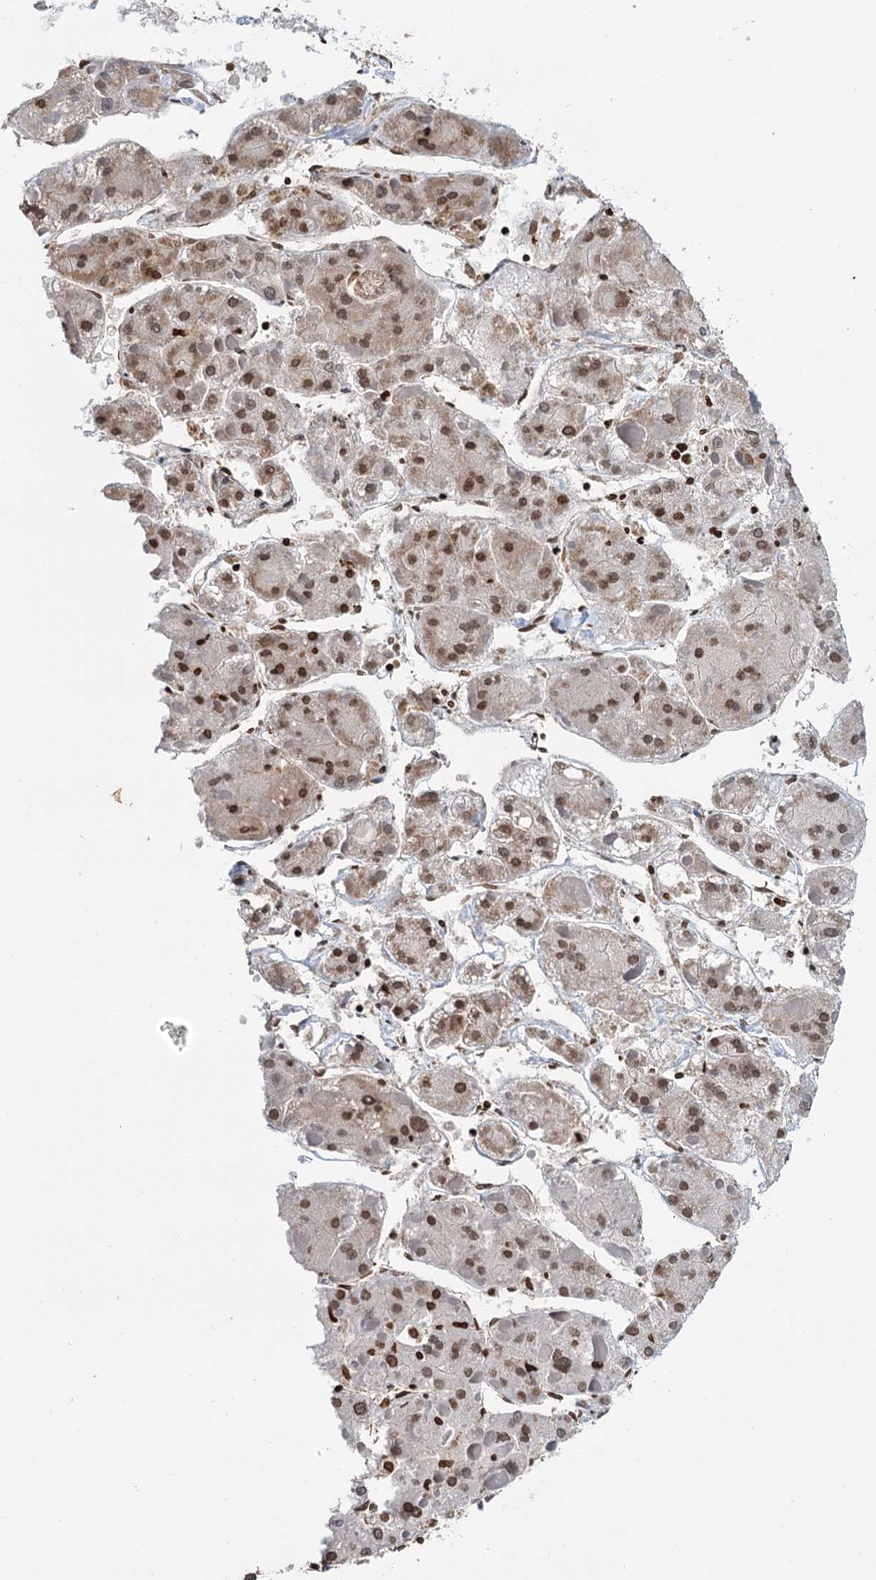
{"staining": {"intensity": "moderate", "quantity": ">75%", "location": "nuclear"}, "tissue": "liver cancer", "cell_type": "Tumor cells", "image_type": "cancer", "snomed": [{"axis": "morphology", "description": "Carcinoma, Hepatocellular, NOS"}, {"axis": "topography", "description": "Liver"}], "caption": "Protein staining displays moderate nuclear positivity in about >75% of tumor cells in liver hepatocellular carcinoma.", "gene": "ZC3H13", "patient": {"sex": "female", "age": 73}}